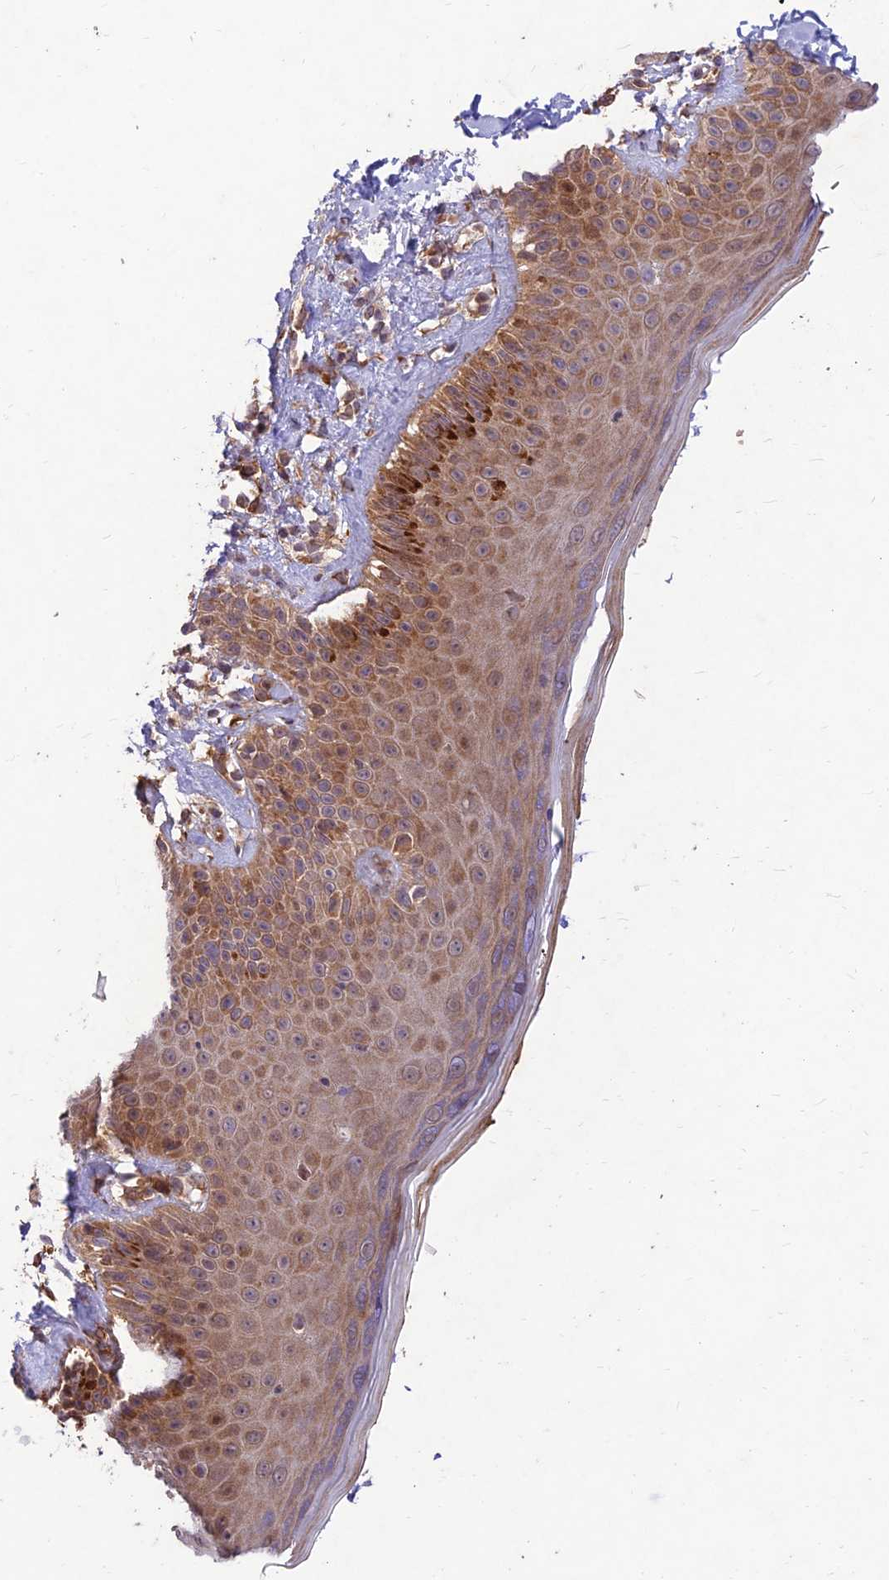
{"staining": {"intensity": "weak", "quantity": ">75%", "location": "cytoplasmic/membranous"}, "tissue": "skin", "cell_type": "Fibroblasts", "image_type": "normal", "snomed": [{"axis": "morphology", "description": "Normal tissue, NOS"}, {"axis": "topography", "description": "Skin"}], "caption": "Fibroblasts show weak cytoplasmic/membranous positivity in about >75% of cells in benign skin.", "gene": "PPP1R11", "patient": {"sex": "male", "age": 52}}